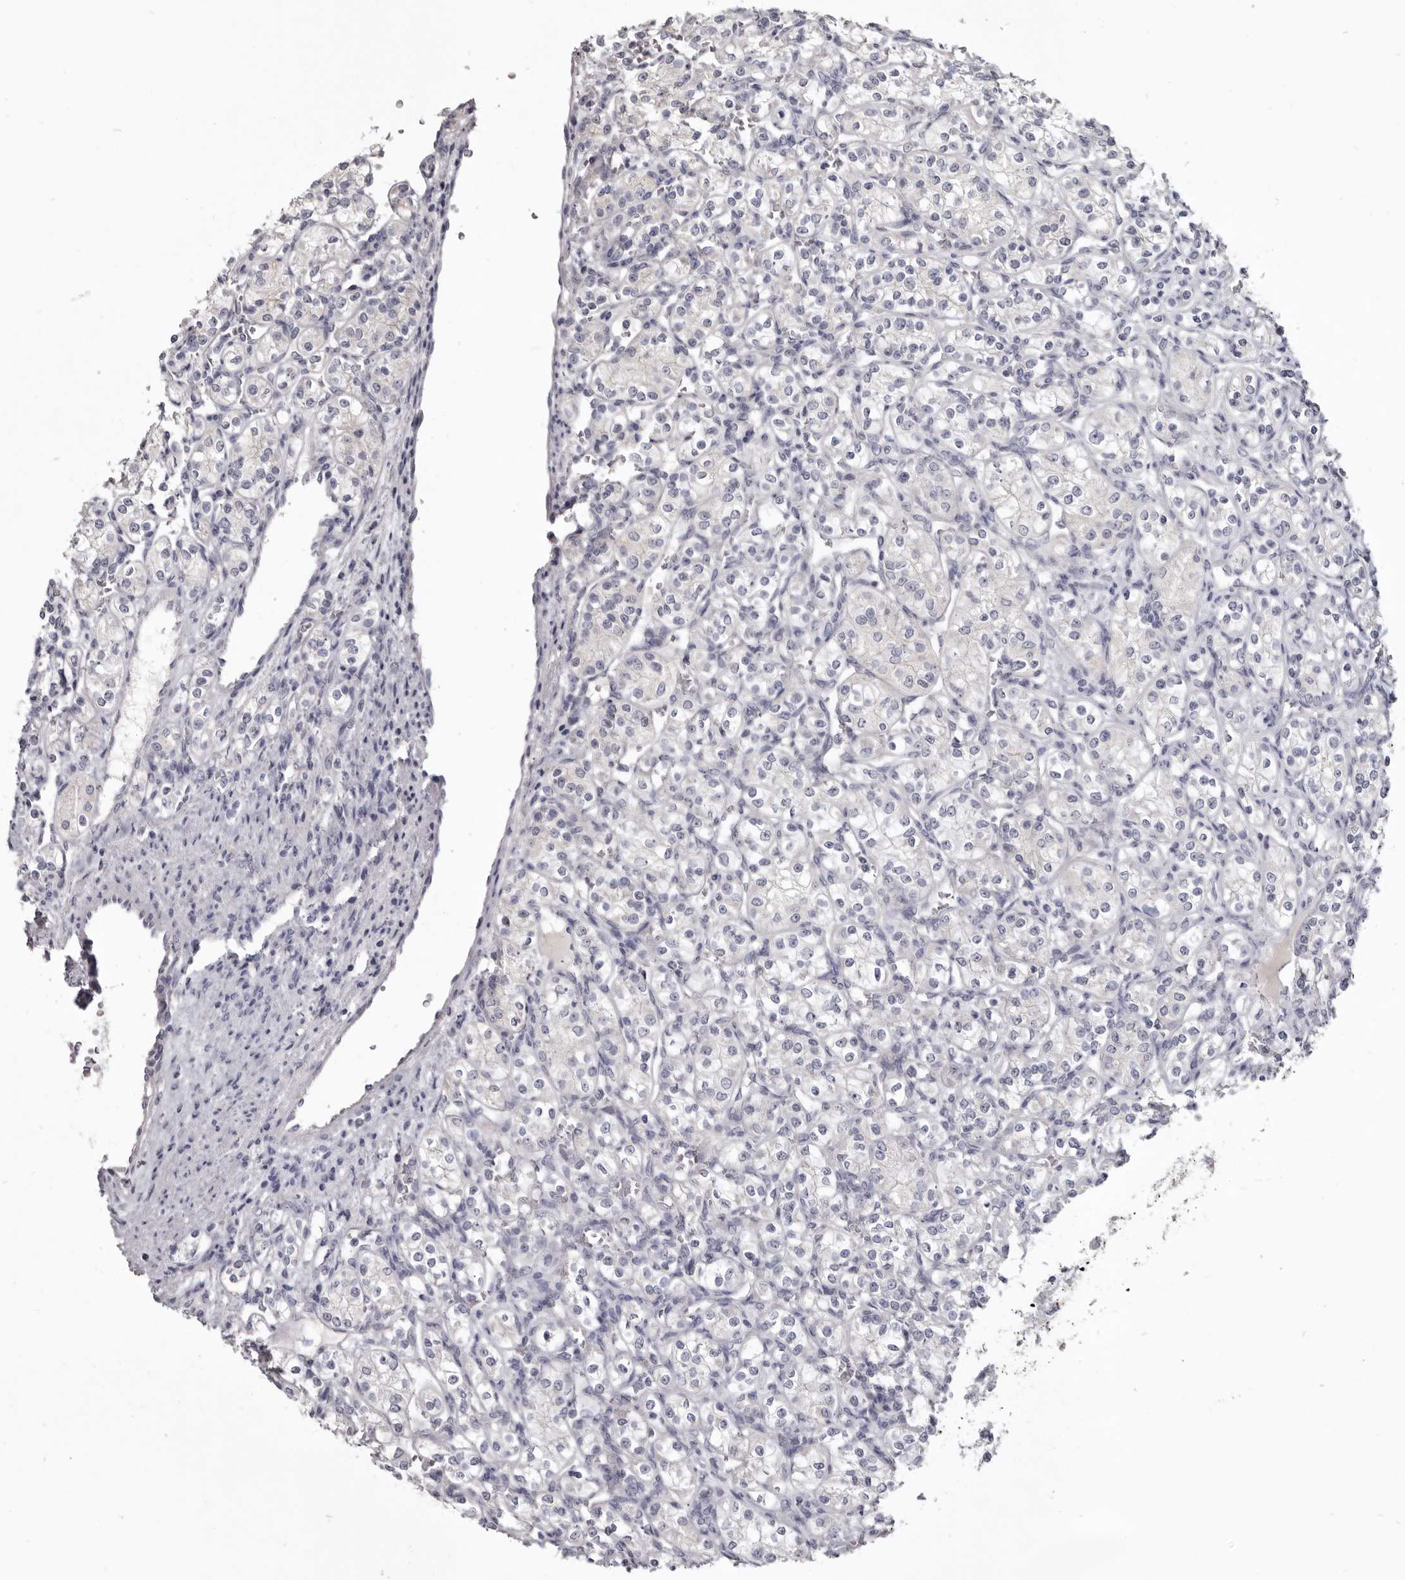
{"staining": {"intensity": "negative", "quantity": "none", "location": "none"}, "tissue": "renal cancer", "cell_type": "Tumor cells", "image_type": "cancer", "snomed": [{"axis": "morphology", "description": "Adenocarcinoma, NOS"}, {"axis": "topography", "description": "Kidney"}], "caption": "An image of human renal cancer (adenocarcinoma) is negative for staining in tumor cells. (DAB immunohistochemistry visualized using brightfield microscopy, high magnification).", "gene": "CGN", "patient": {"sex": "male", "age": 77}}